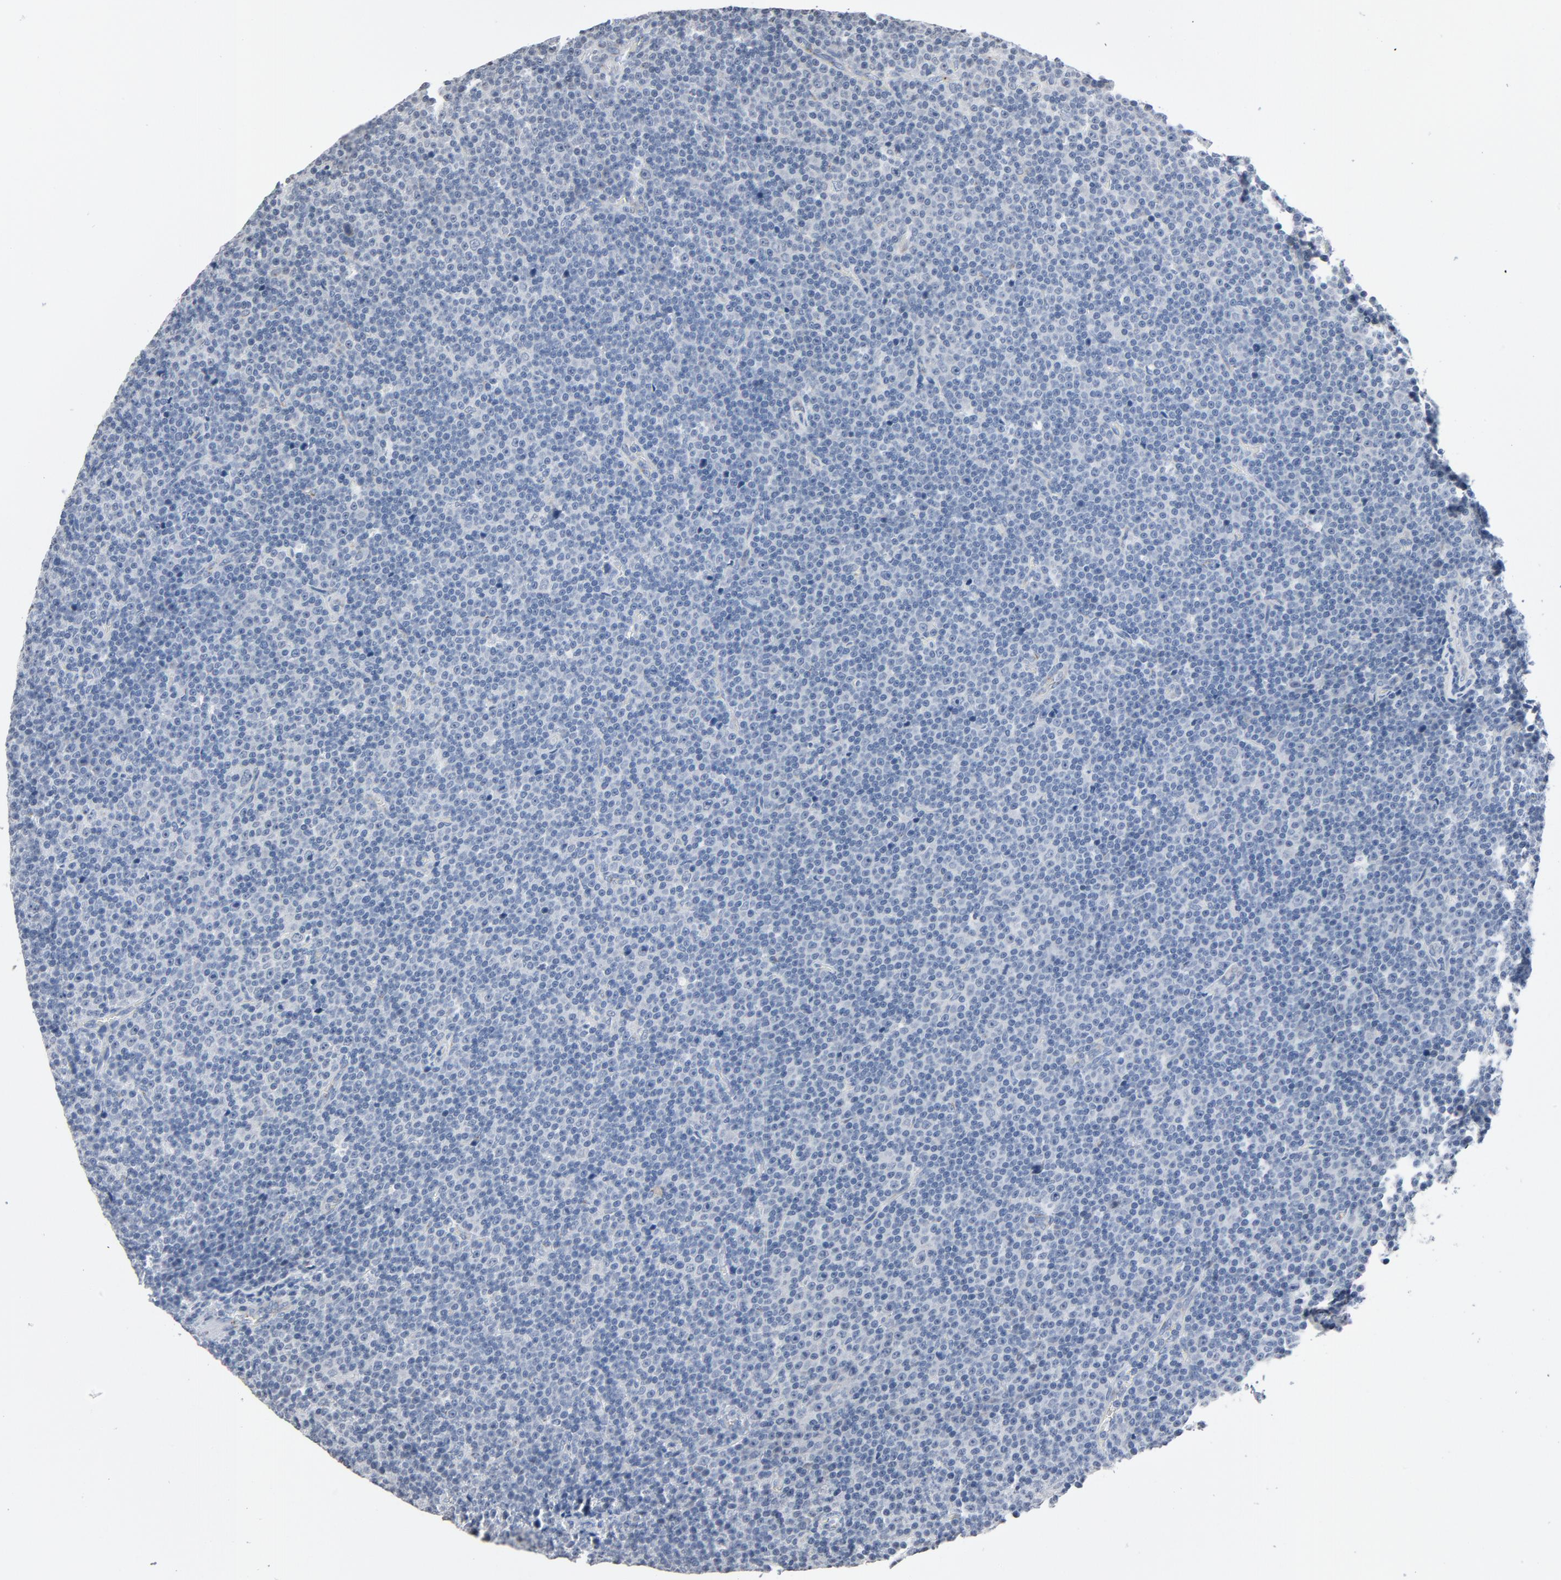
{"staining": {"intensity": "negative", "quantity": "none", "location": "none"}, "tissue": "lymphoma", "cell_type": "Tumor cells", "image_type": "cancer", "snomed": [{"axis": "morphology", "description": "Malignant lymphoma, non-Hodgkin's type, Low grade"}, {"axis": "topography", "description": "Lymph node"}], "caption": "Photomicrograph shows no protein staining in tumor cells of lymphoma tissue. Nuclei are stained in blue.", "gene": "YIPF6", "patient": {"sex": "female", "age": 67}}